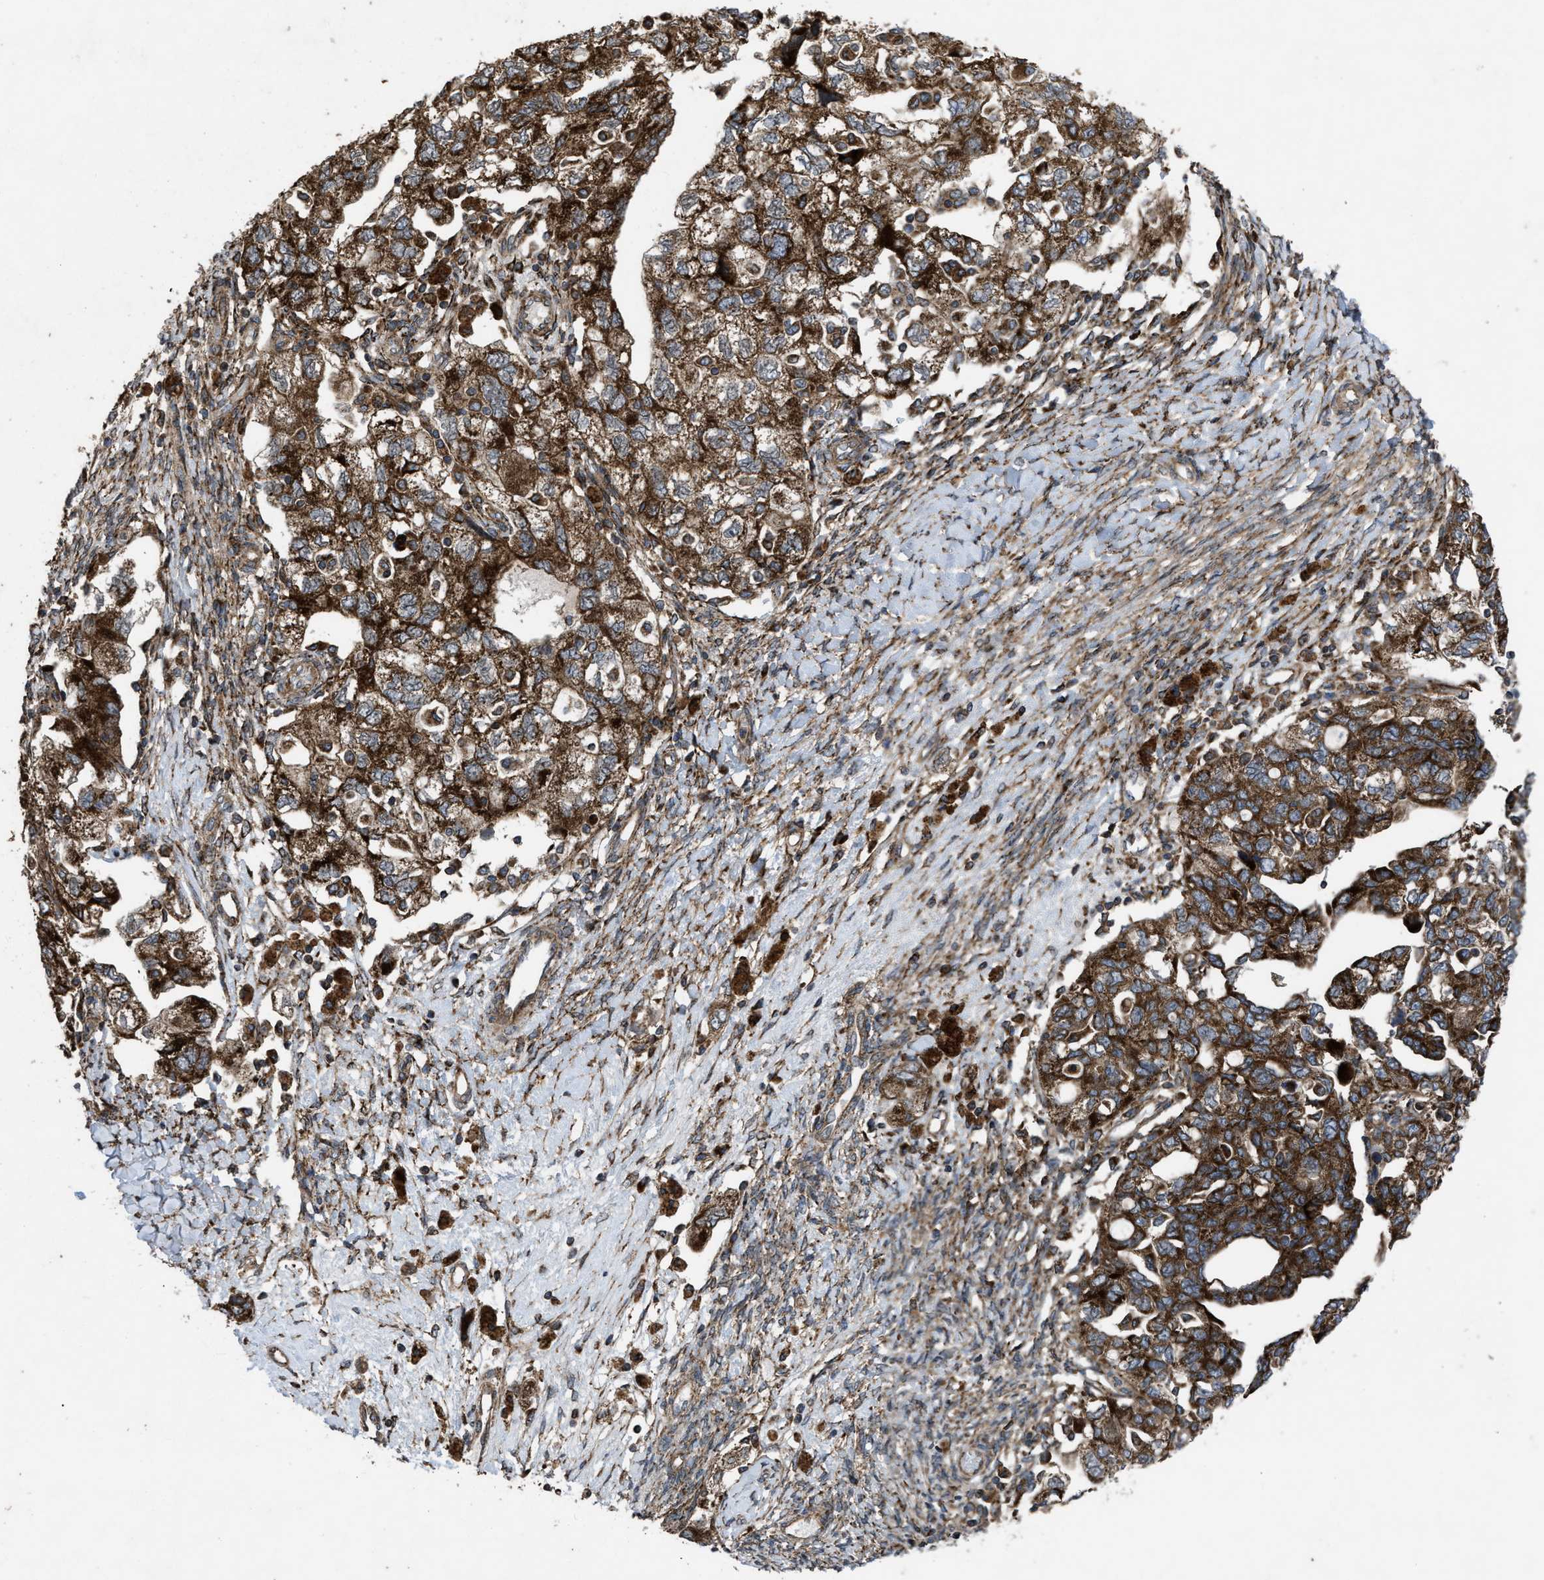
{"staining": {"intensity": "strong", "quantity": ">75%", "location": "cytoplasmic/membranous"}, "tissue": "ovarian cancer", "cell_type": "Tumor cells", "image_type": "cancer", "snomed": [{"axis": "morphology", "description": "Carcinoma, NOS"}, {"axis": "morphology", "description": "Cystadenocarcinoma, serous, NOS"}, {"axis": "topography", "description": "Ovary"}], "caption": "Ovarian cancer stained for a protein (brown) demonstrates strong cytoplasmic/membranous positive positivity in about >75% of tumor cells.", "gene": "PER3", "patient": {"sex": "female", "age": 69}}